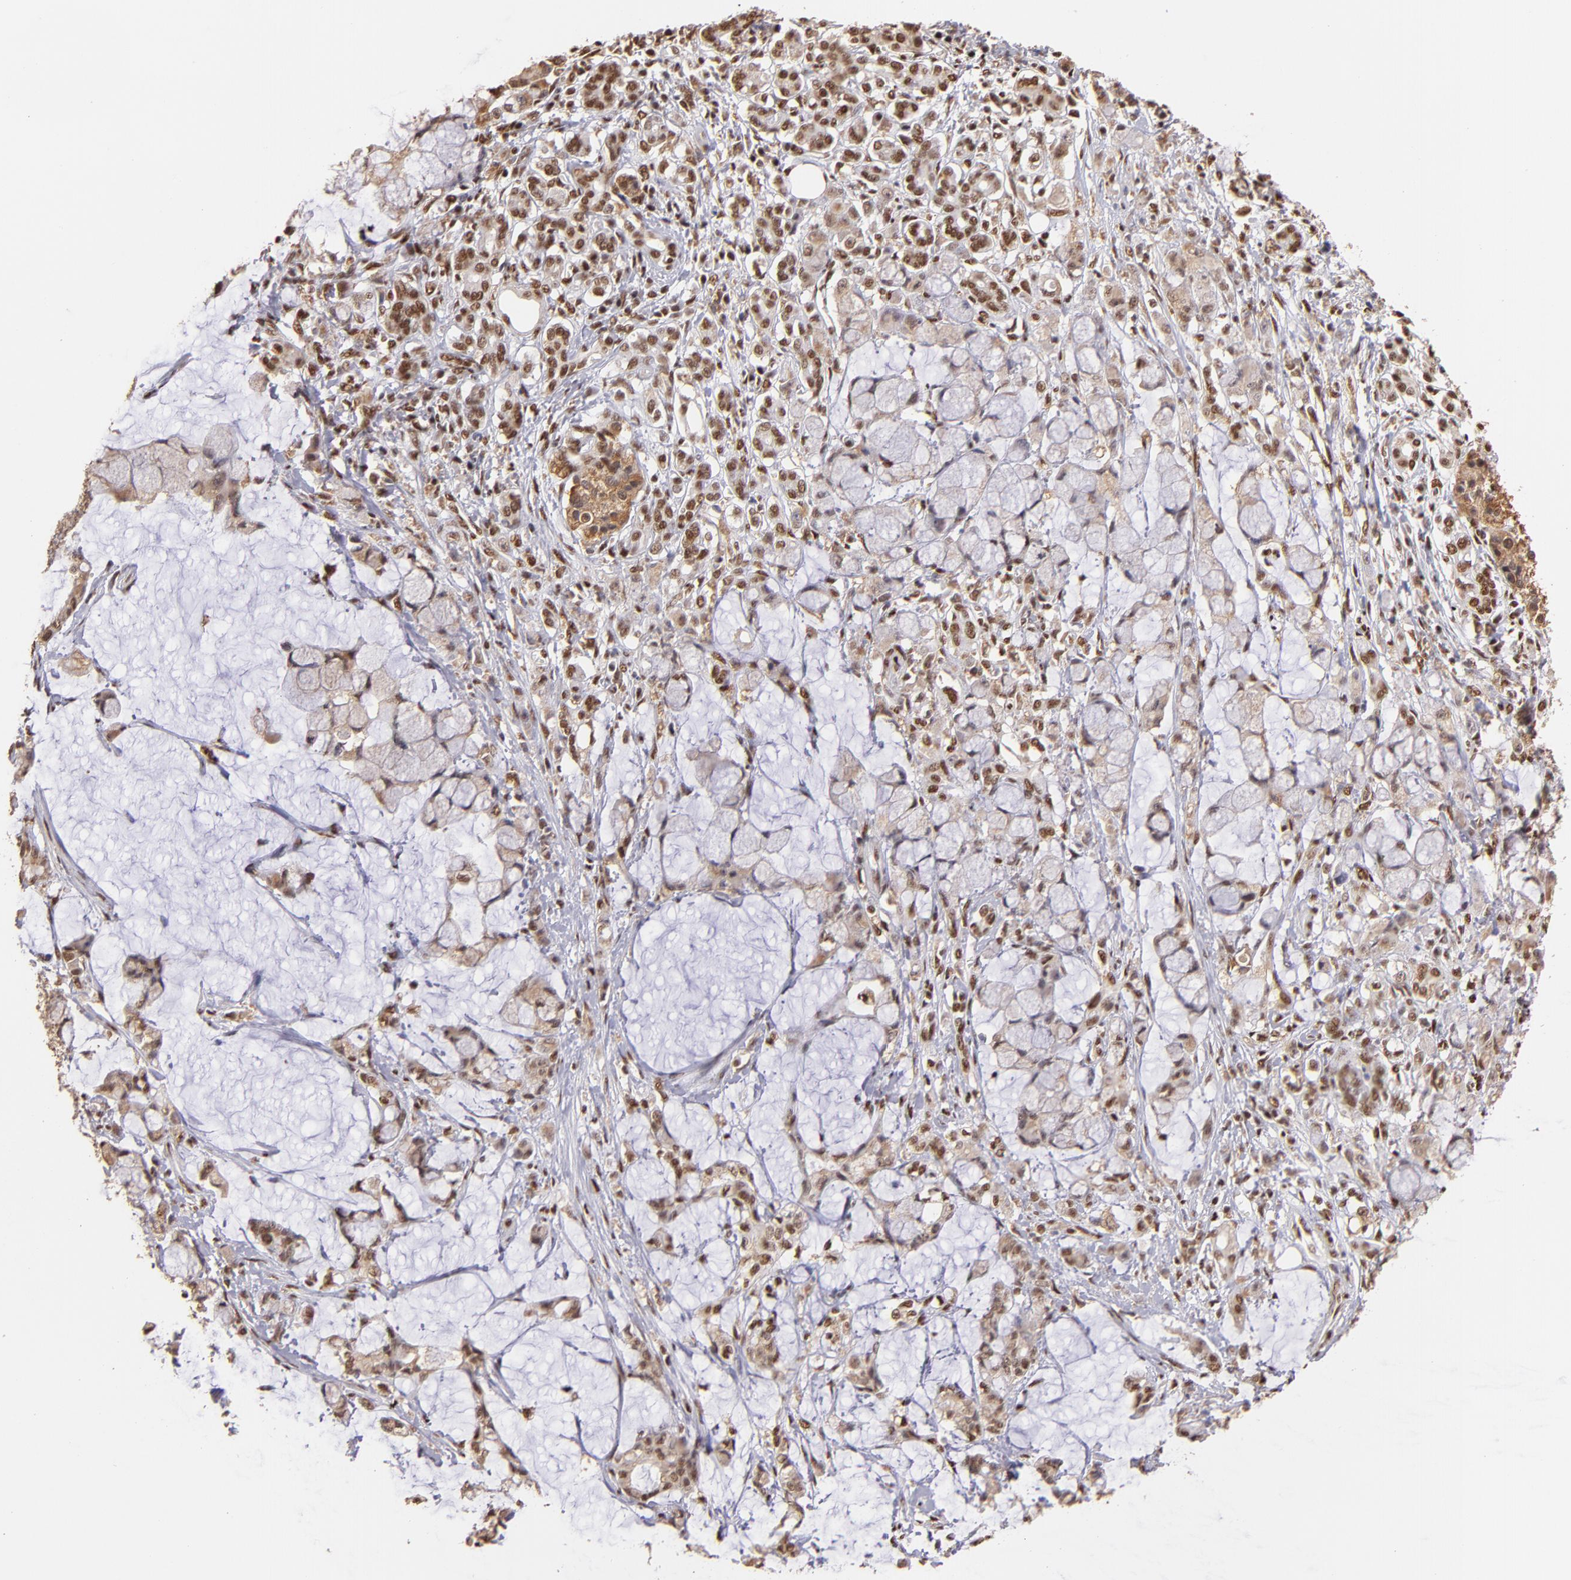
{"staining": {"intensity": "weak", "quantity": ">75%", "location": "cytoplasmic/membranous,nuclear"}, "tissue": "pancreatic cancer", "cell_type": "Tumor cells", "image_type": "cancer", "snomed": [{"axis": "morphology", "description": "Adenocarcinoma, NOS"}, {"axis": "topography", "description": "Pancreas"}], "caption": "Approximately >75% of tumor cells in human pancreatic cancer (adenocarcinoma) exhibit weak cytoplasmic/membranous and nuclear protein staining as visualized by brown immunohistochemical staining.", "gene": "SP1", "patient": {"sex": "female", "age": 73}}